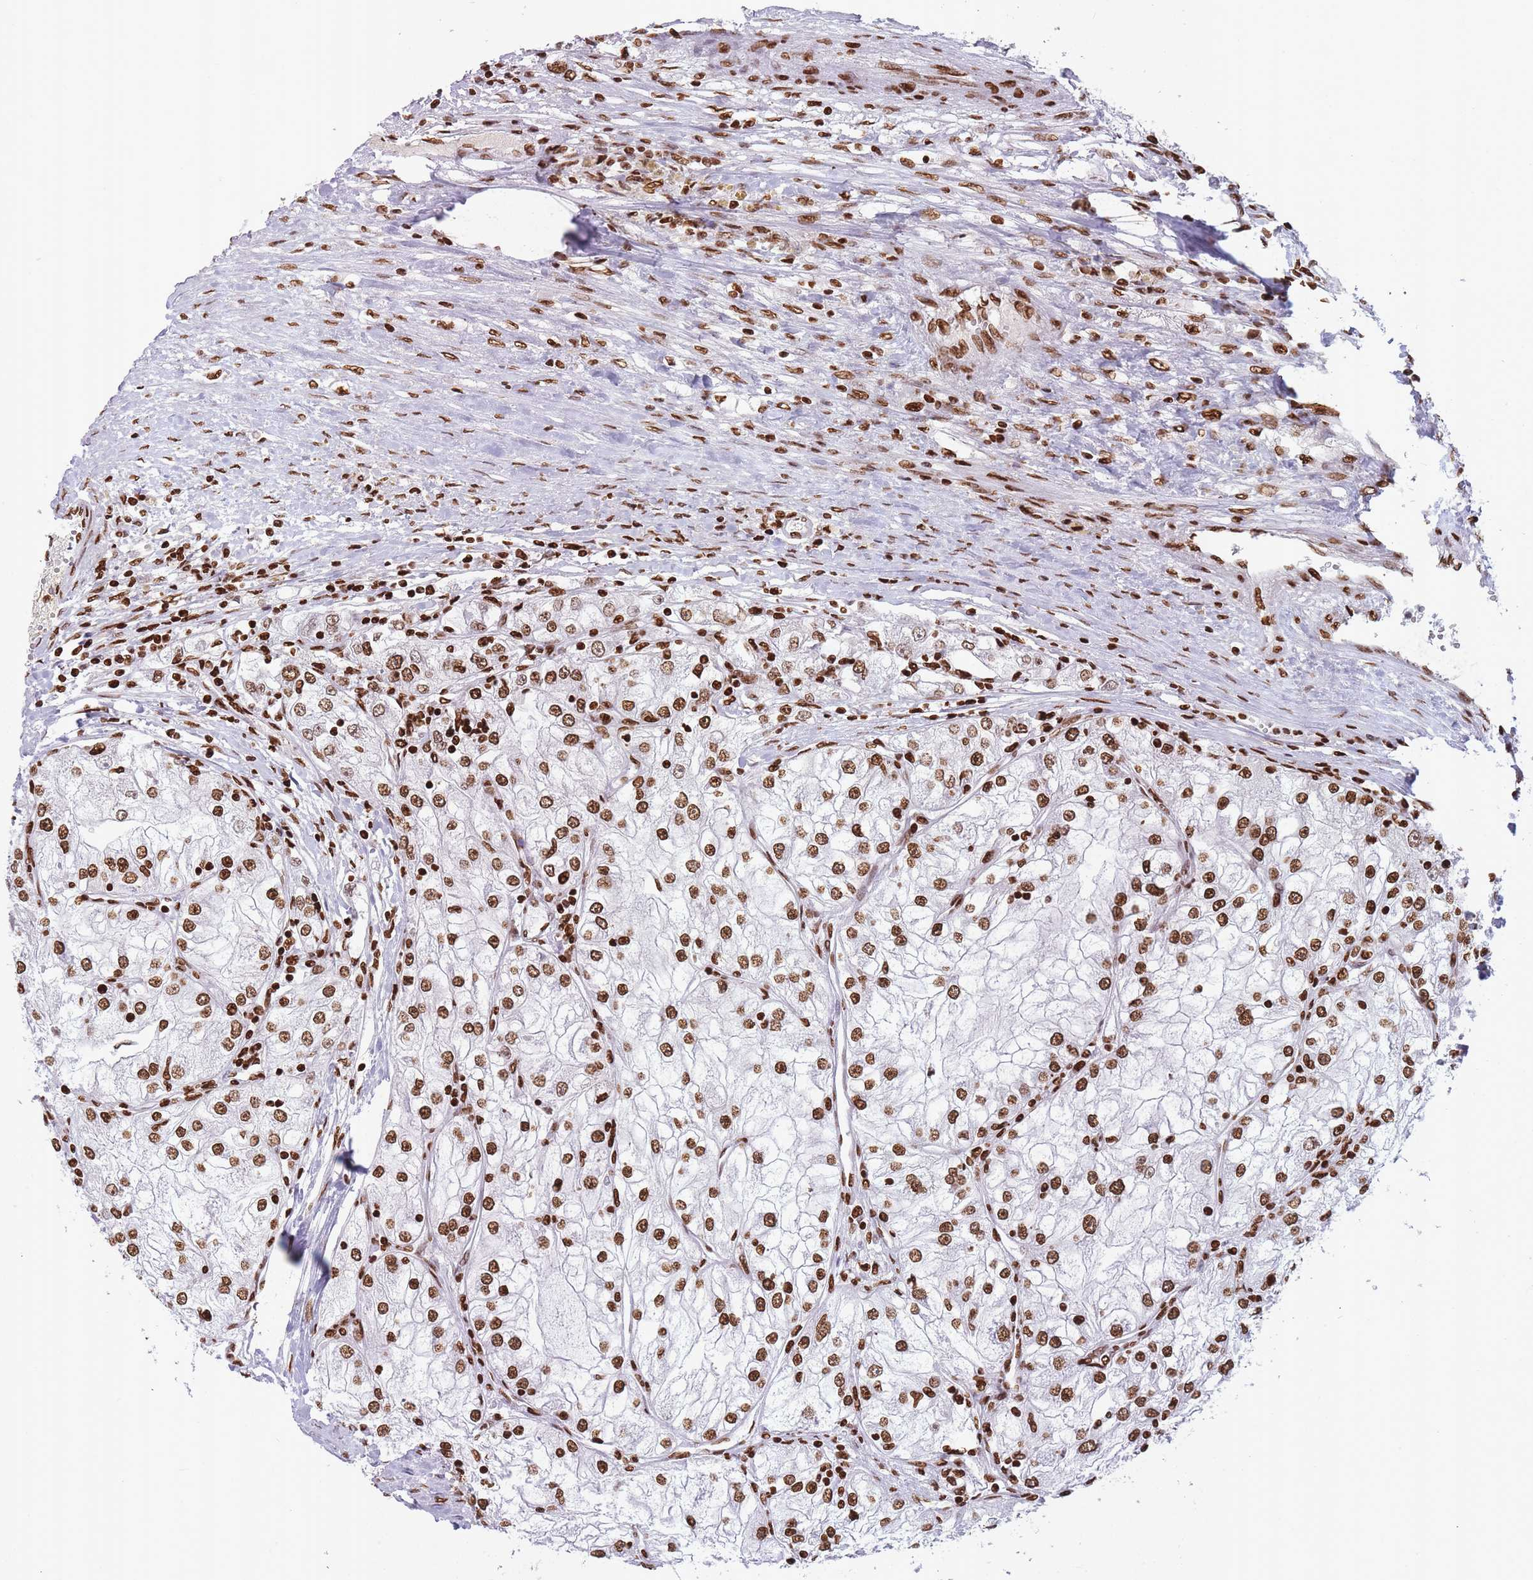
{"staining": {"intensity": "strong", "quantity": "25%-75%", "location": "nuclear"}, "tissue": "renal cancer", "cell_type": "Tumor cells", "image_type": "cancer", "snomed": [{"axis": "morphology", "description": "Adenocarcinoma, NOS"}, {"axis": "topography", "description": "Kidney"}], "caption": "Immunohistochemical staining of renal adenocarcinoma reveals high levels of strong nuclear positivity in about 25%-75% of tumor cells.", "gene": "HNRNPUL1", "patient": {"sex": "female", "age": 72}}